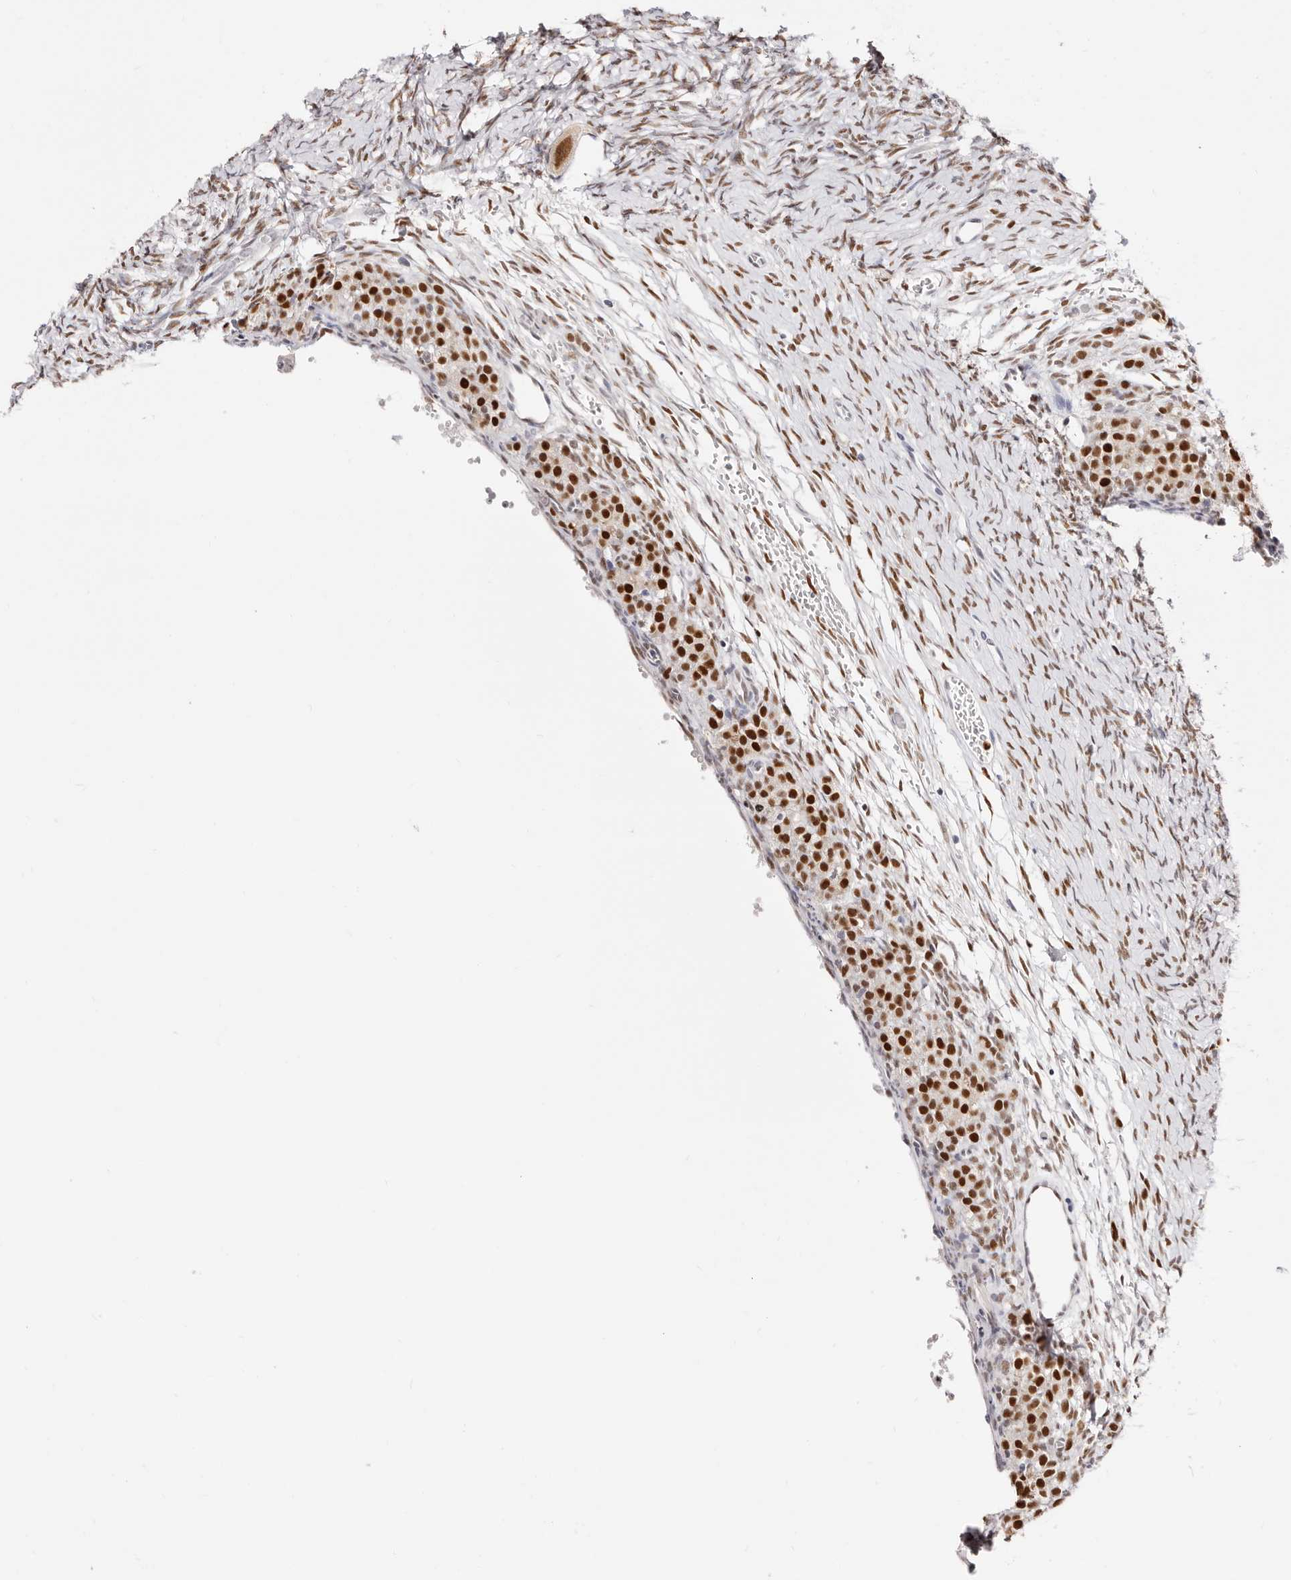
{"staining": {"intensity": "strong", "quantity": ">75%", "location": "nuclear"}, "tissue": "ovary", "cell_type": "Follicle cells", "image_type": "normal", "snomed": [{"axis": "morphology", "description": "Adenocarcinoma, NOS"}, {"axis": "topography", "description": "Endometrium"}], "caption": "Immunohistochemical staining of benign human ovary shows high levels of strong nuclear staining in about >75% of follicle cells.", "gene": "TKT", "patient": {"sex": "female", "age": 32}}